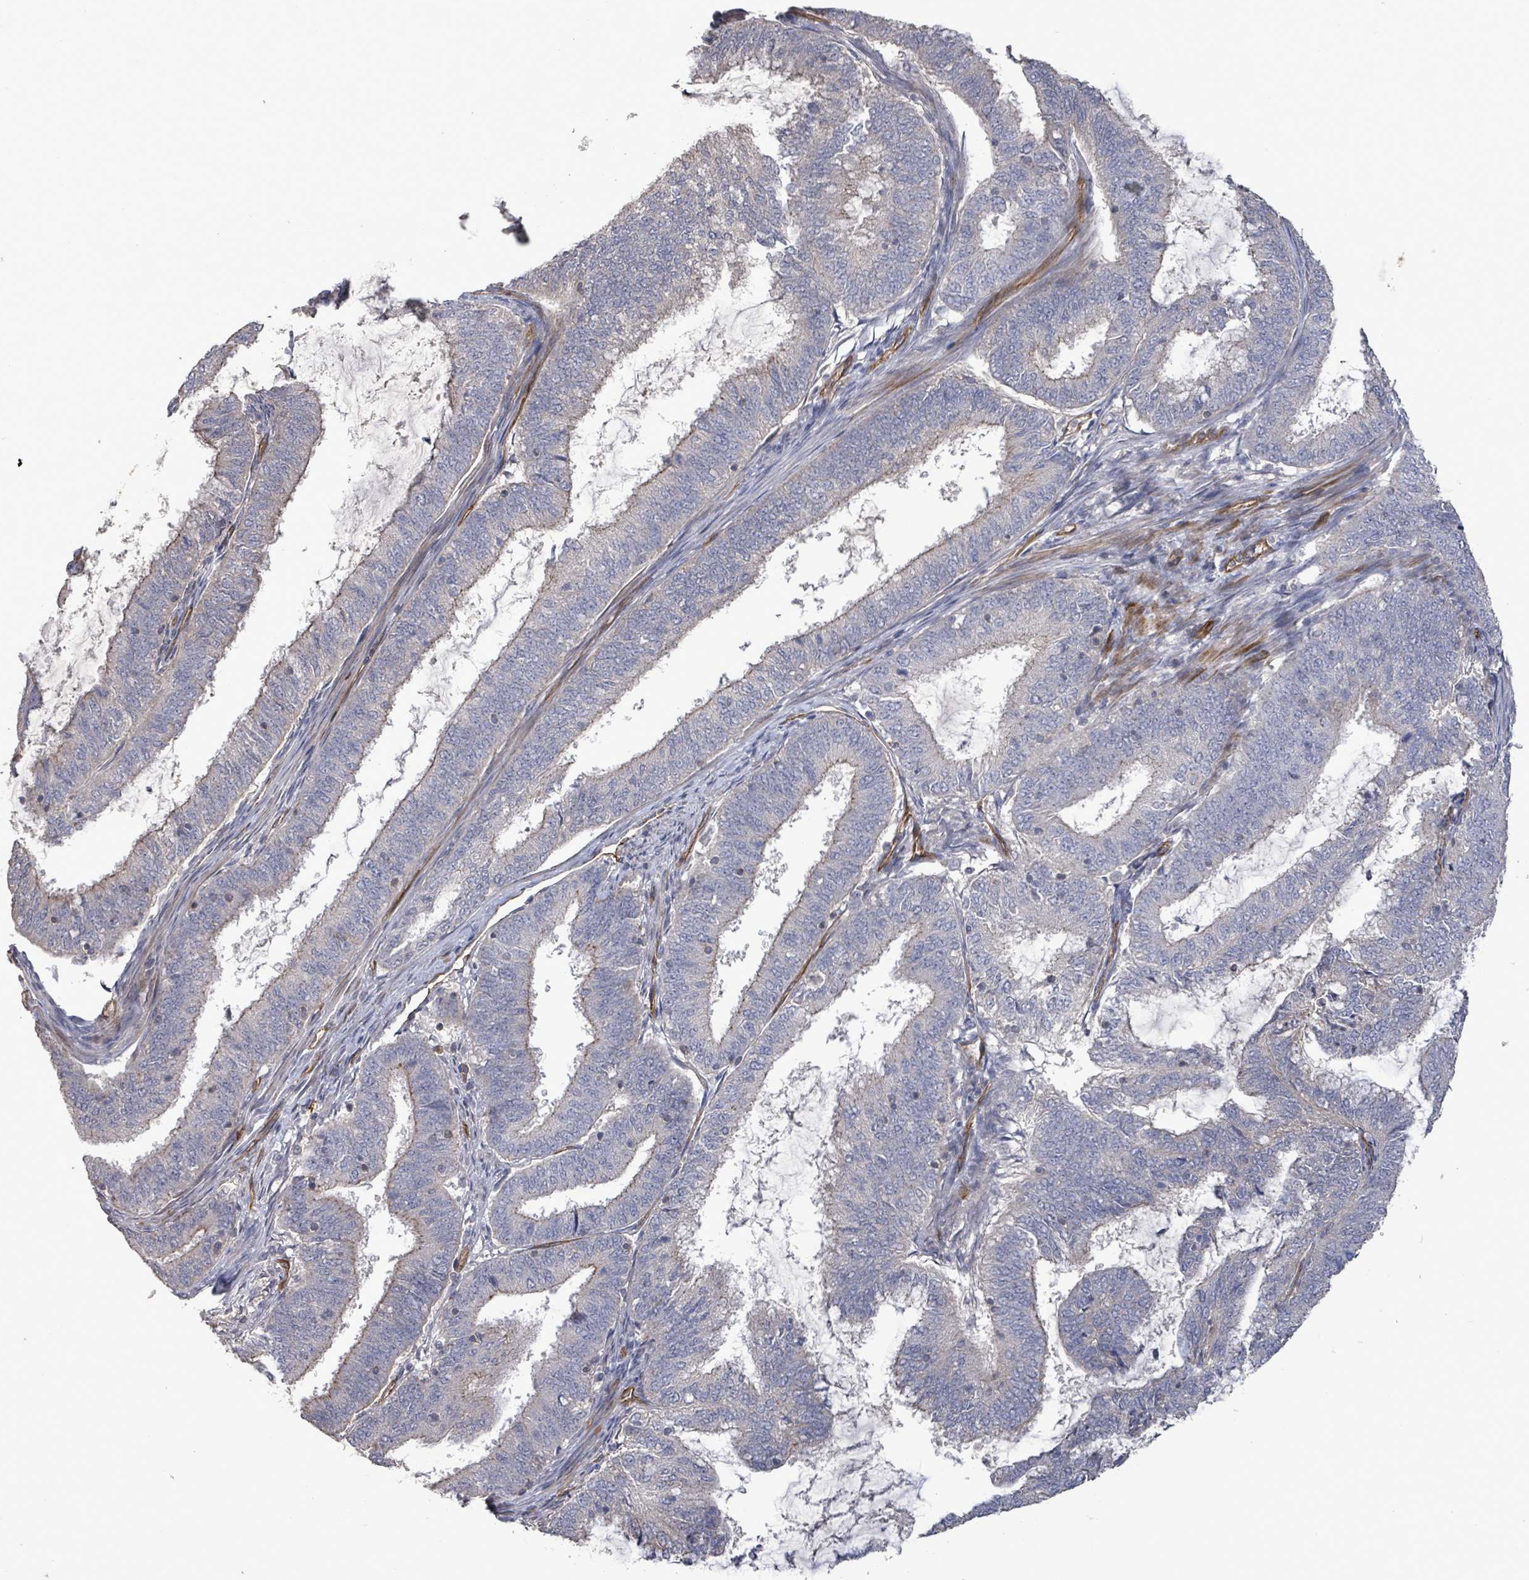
{"staining": {"intensity": "negative", "quantity": "none", "location": "none"}, "tissue": "endometrial cancer", "cell_type": "Tumor cells", "image_type": "cancer", "snomed": [{"axis": "morphology", "description": "Adenocarcinoma, NOS"}, {"axis": "topography", "description": "Endometrium"}], "caption": "Histopathology image shows no significant protein staining in tumor cells of endometrial cancer (adenocarcinoma).", "gene": "KANK3", "patient": {"sex": "female", "age": 51}}